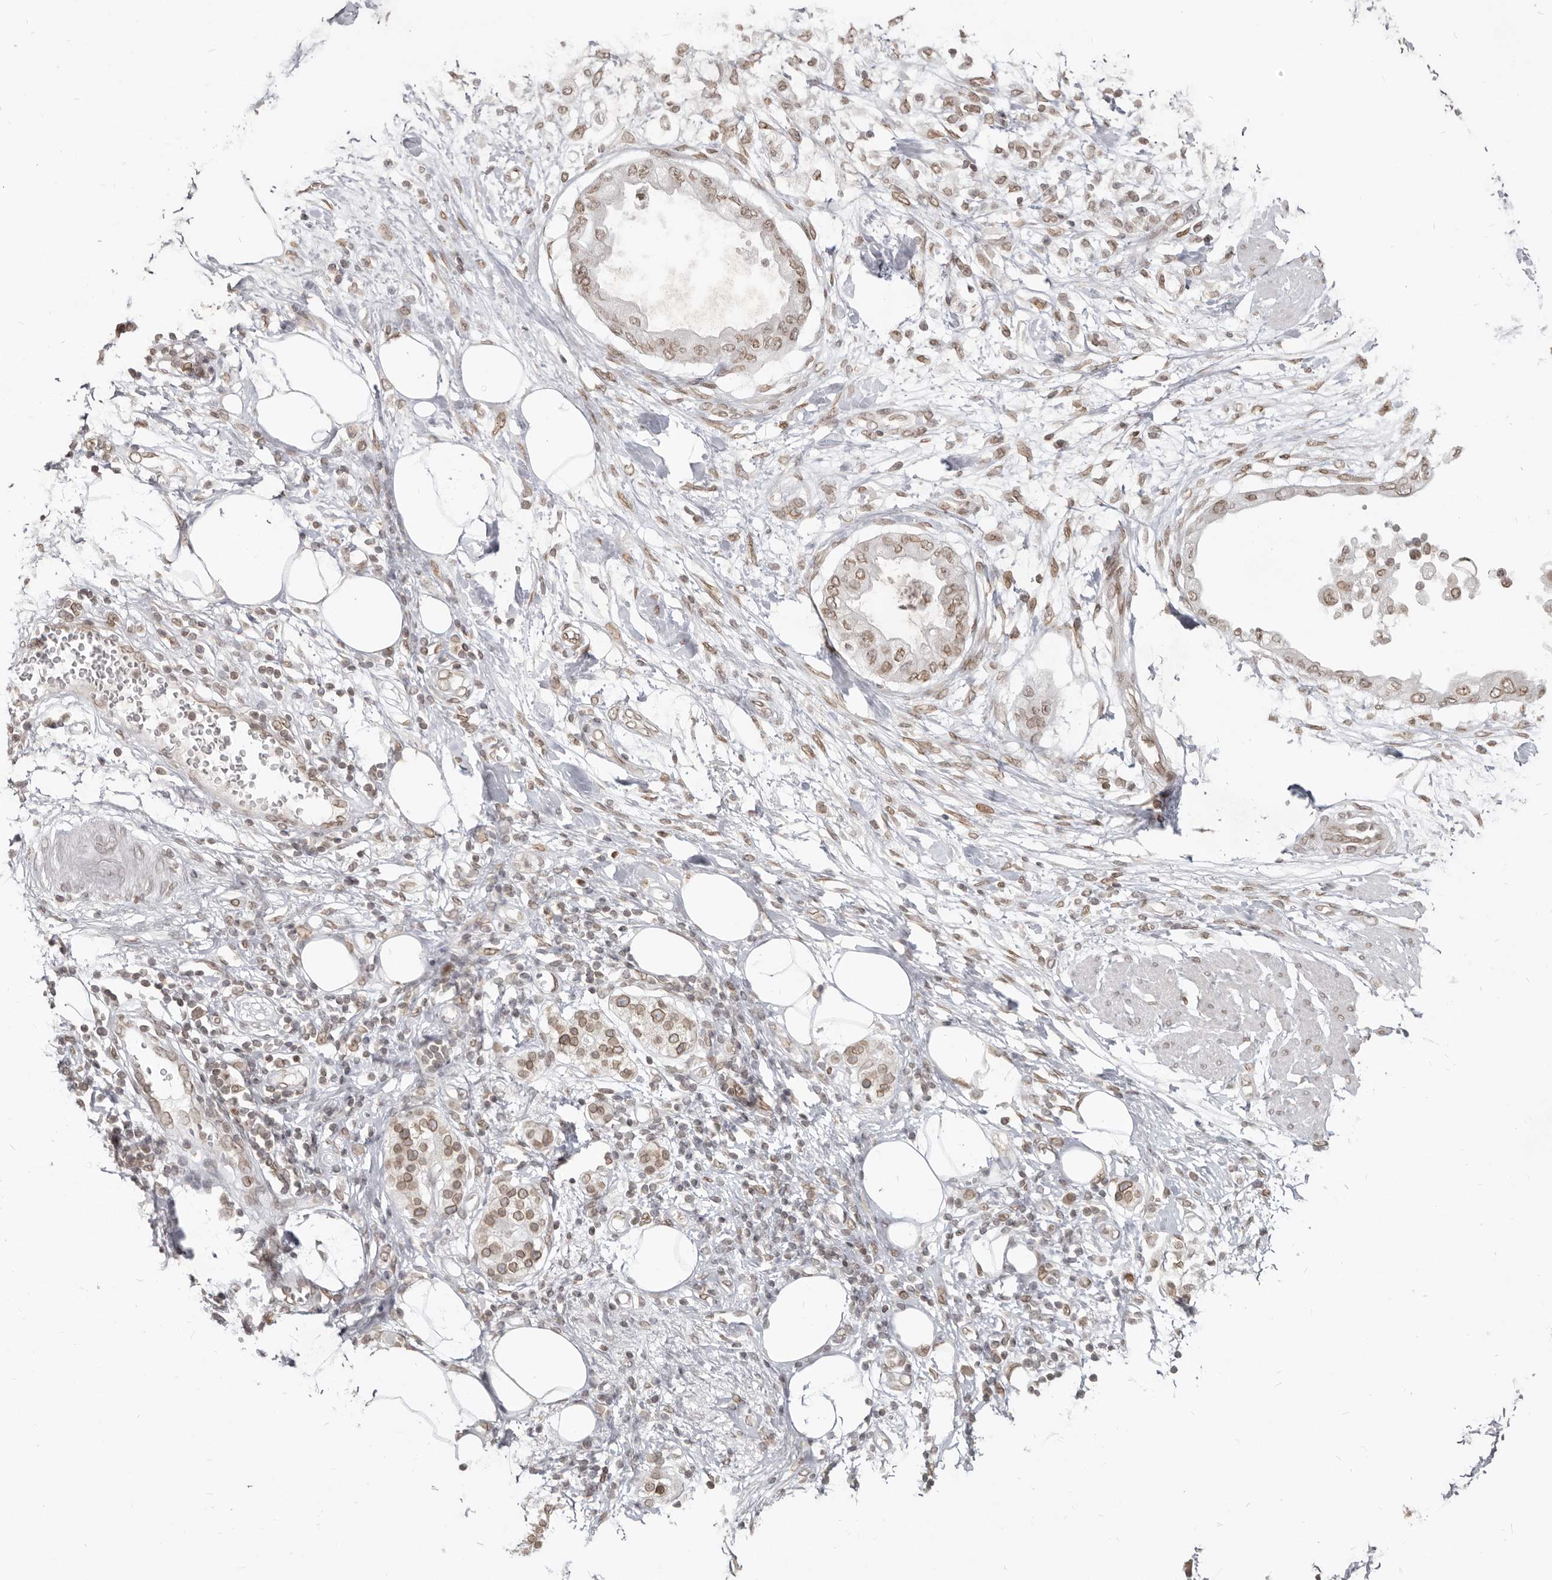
{"staining": {"intensity": "moderate", "quantity": ">75%", "location": "nuclear"}, "tissue": "pancreatic cancer", "cell_type": "Tumor cells", "image_type": "cancer", "snomed": [{"axis": "morphology", "description": "Normal tissue, NOS"}, {"axis": "morphology", "description": "Adenocarcinoma, NOS"}, {"axis": "topography", "description": "Pancreas"}, {"axis": "topography", "description": "Duodenum"}], "caption": "Protein positivity by immunohistochemistry (IHC) reveals moderate nuclear staining in about >75% of tumor cells in adenocarcinoma (pancreatic). Using DAB (3,3'-diaminobenzidine) (brown) and hematoxylin (blue) stains, captured at high magnification using brightfield microscopy.", "gene": "NUP153", "patient": {"sex": "female", "age": 60}}